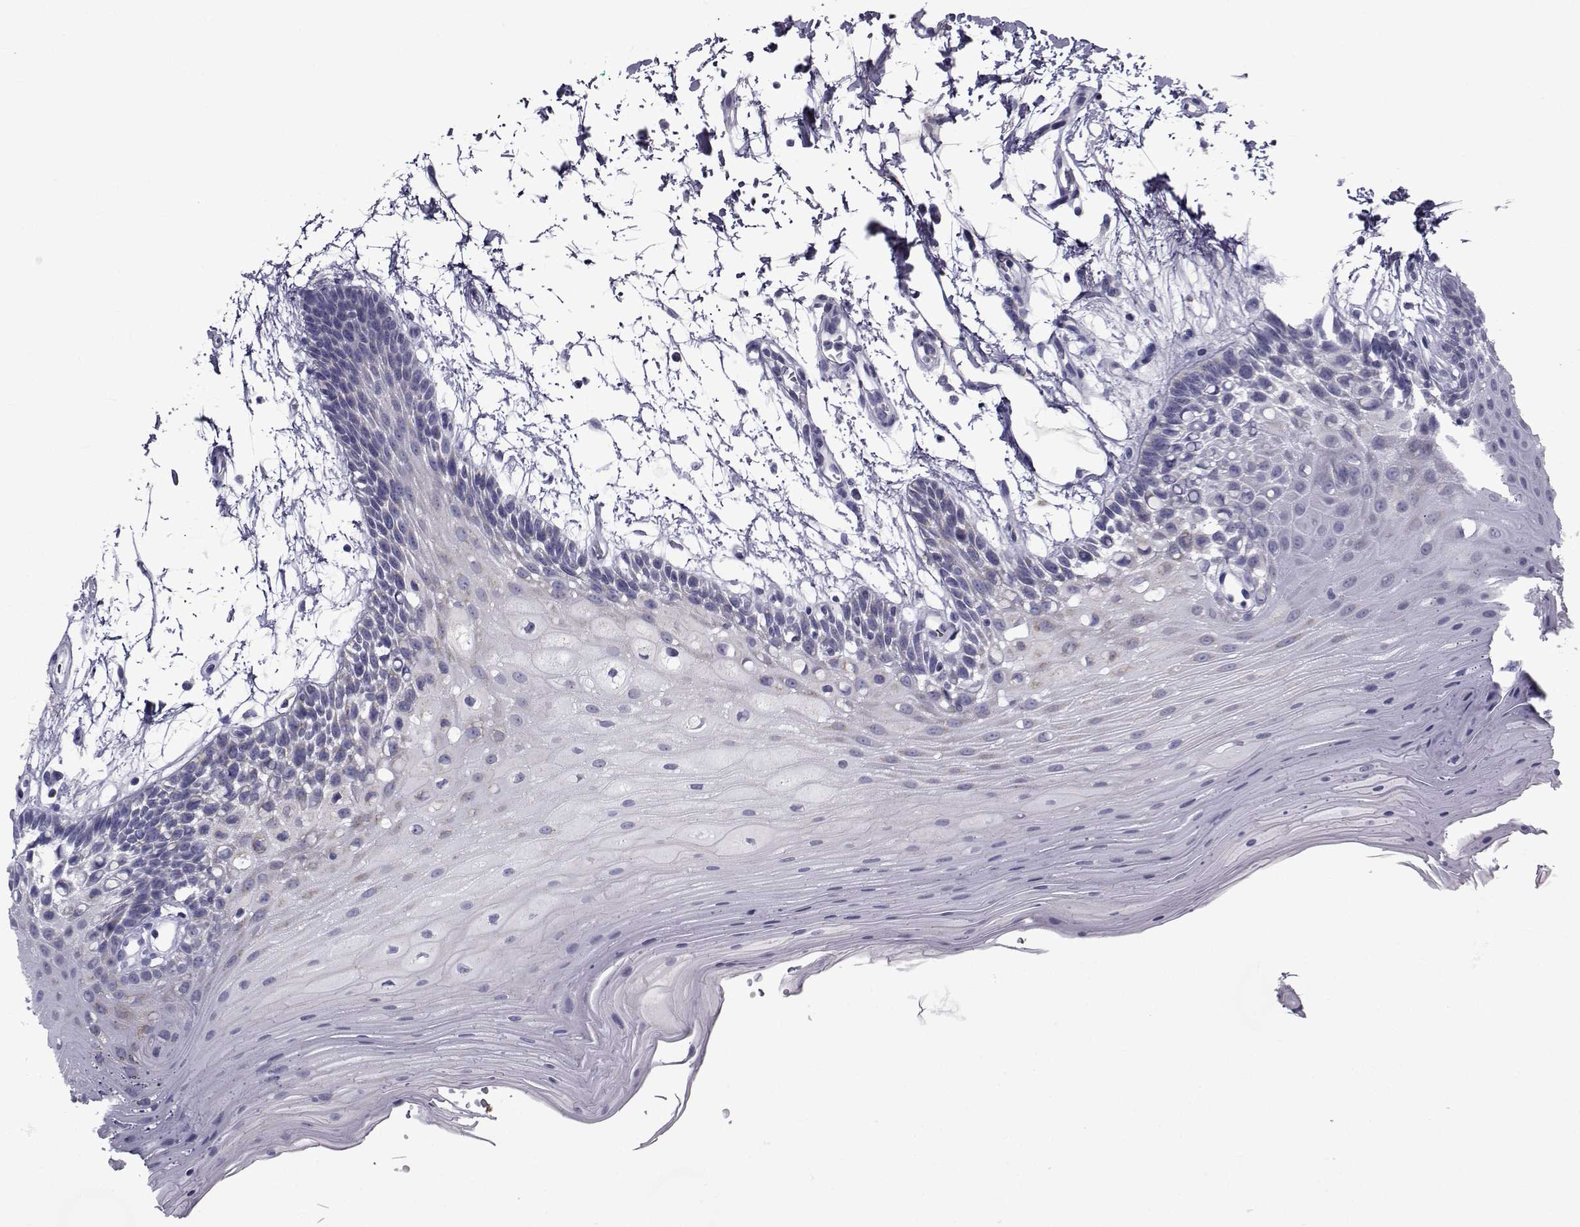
{"staining": {"intensity": "weak", "quantity": "<25%", "location": "cytoplasmic/membranous"}, "tissue": "oral mucosa", "cell_type": "Squamous epithelial cells", "image_type": "normal", "snomed": [{"axis": "morphology", "description": "Normal tissue, NOS"}, {"axis": "morphology", "description": "Squamous cell carcinoma, NOS"}, {"axis": "topography", "description": "Oral tissue"}, {"axis": "topography", "description": "Tounge, NOS"}, {"axis": "topography", "description": "Head-Neck"}], "caption": "A high-resolution micrograph shows immunohistochemistry (IHC) staining of benign oral mucosa, which reveals no significant expression in squamous epithelial cells.", "gene": "FDXR", "patient": {"sex": "male", "age": 62}}